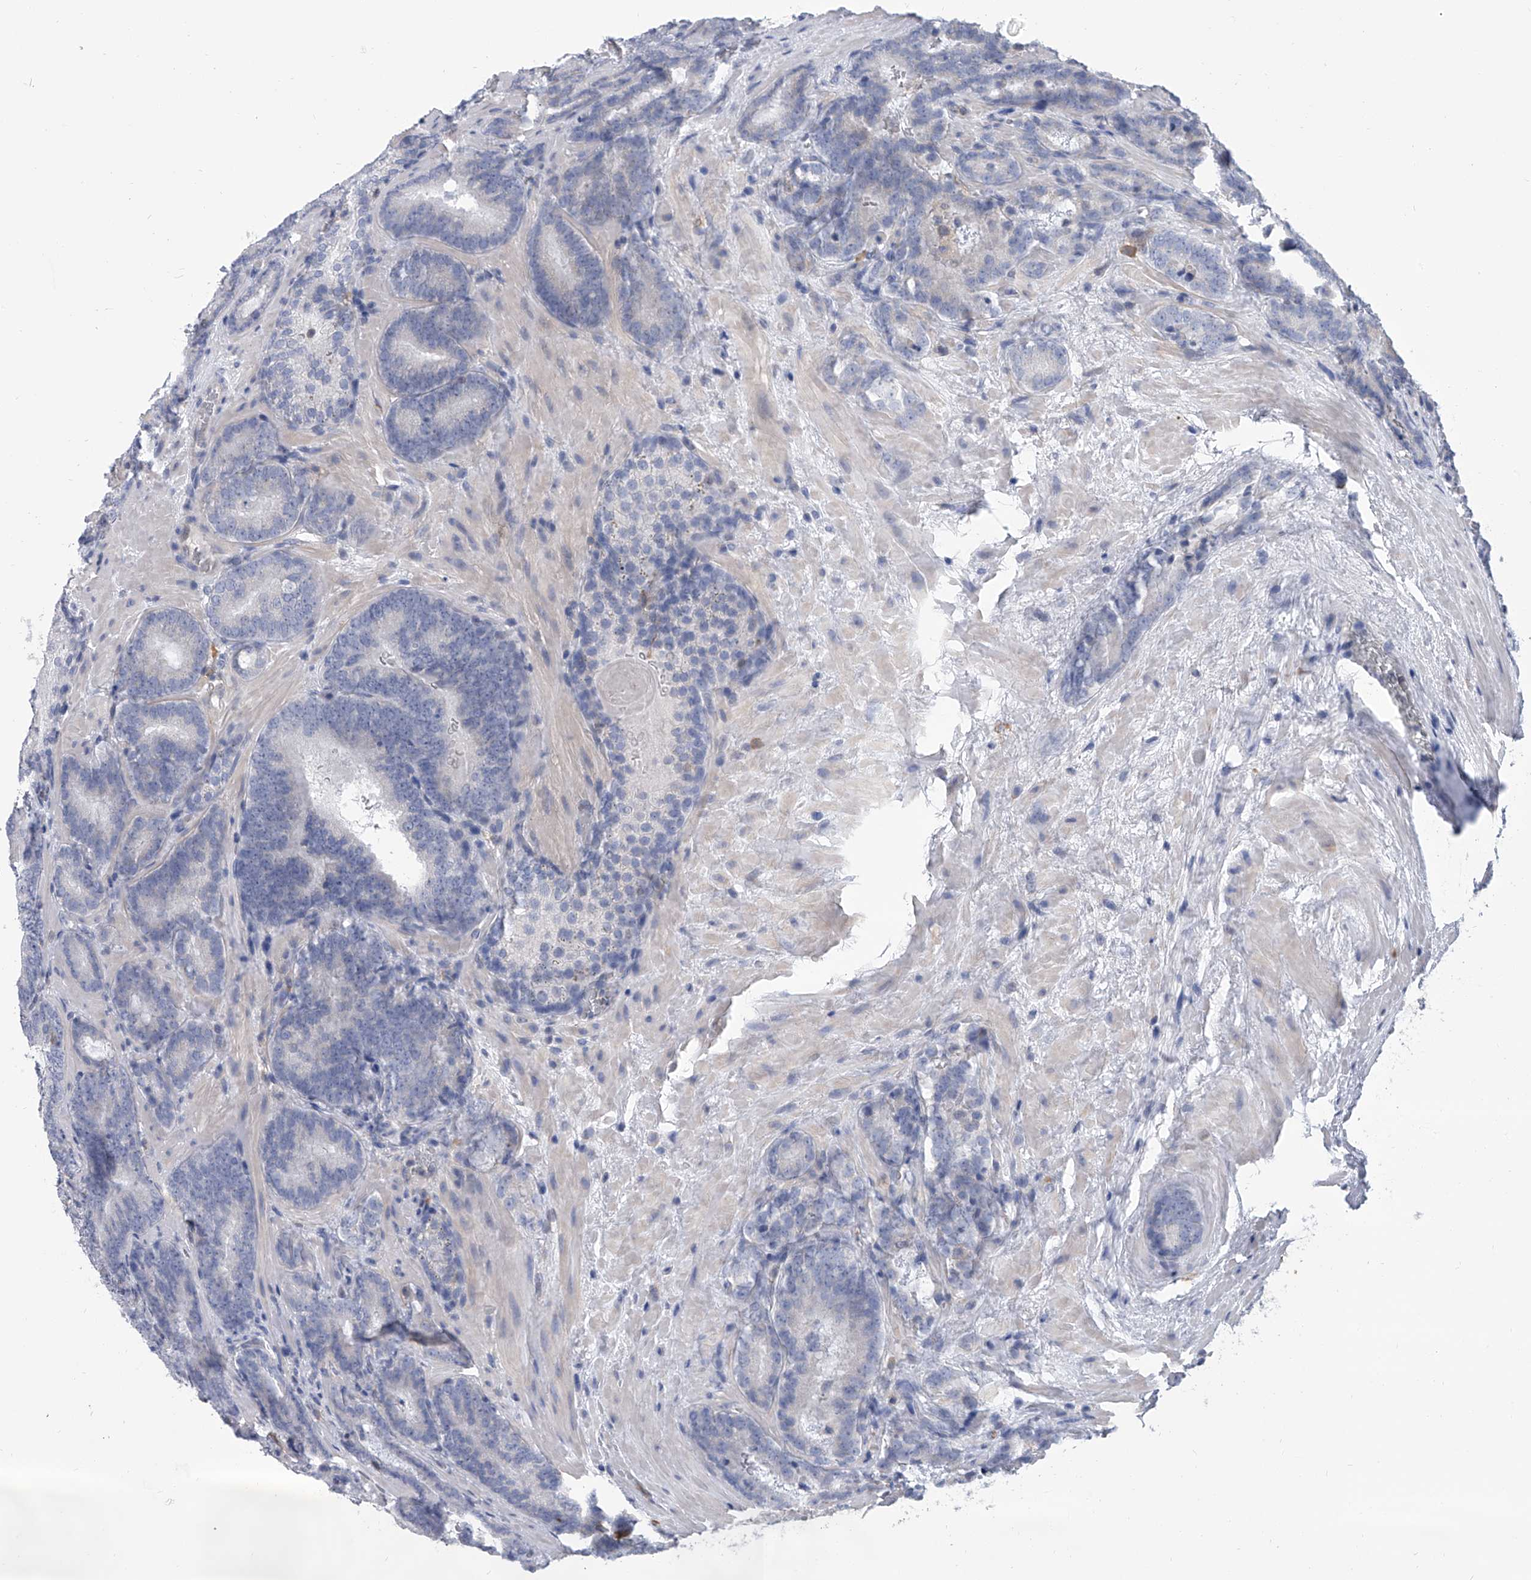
{"staining": {"intensity": "negative", "quantity": "none", "location": "none"}, "tissue": "prostate cancer", "cell_type": "Tumor cells", "image_type": "cancer", "snomed": [{"axis": "morphology", "description": "Adenocarcinoma, High grade"}, {"axis": "topography", "description": "Prostate"}], "caption": "A high-resolution image shows immunohistochemistry (IHC) staining of high-grade adenocarcinoma (prostate), which demonstrates no significant positivity in tumor cells.", "gene": "SERPINB9", "patient": {"sex": "male", "age": 66}}